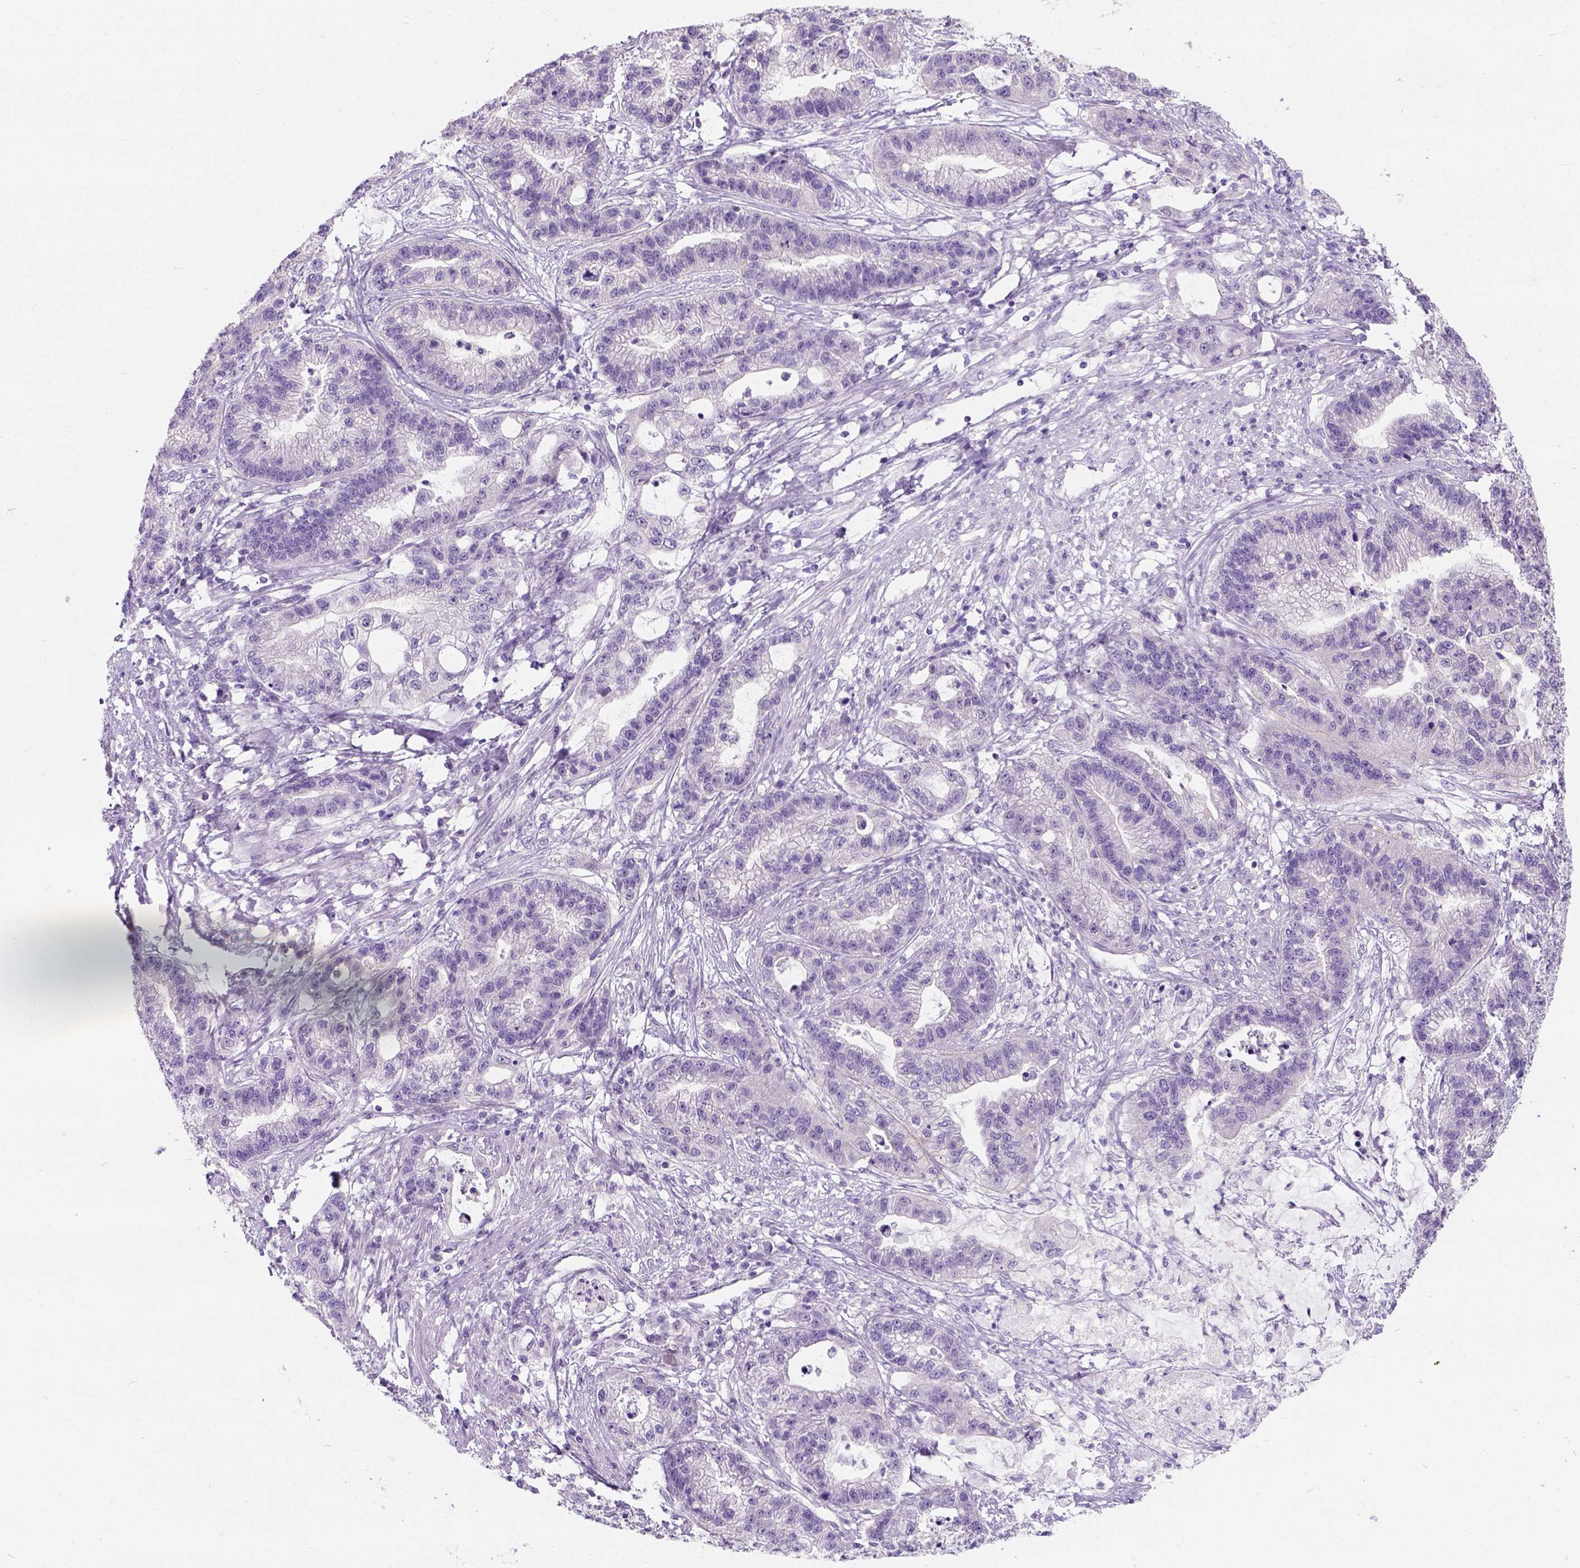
{"staining": {"intensity": "negative", "quantity": "none", "location": "none"}, "tissue": "stomach cancer", "cell_type": "Tumor cells", "image_type": "cancer", "snomed": [{"axis": "morphology", "description": "Adenocarcinoma, NOS"}, {"axis": "topography", "description": "Stomach"}], "caption": "Immunohistochemistry (IHC) micrograph of neoplastic tissue: human stomach cancer stained with DAB reveals no significant protein positivity in tumor cells.", "gene": "C20orf144", "patient": {"sex": "male", "age": 83}}